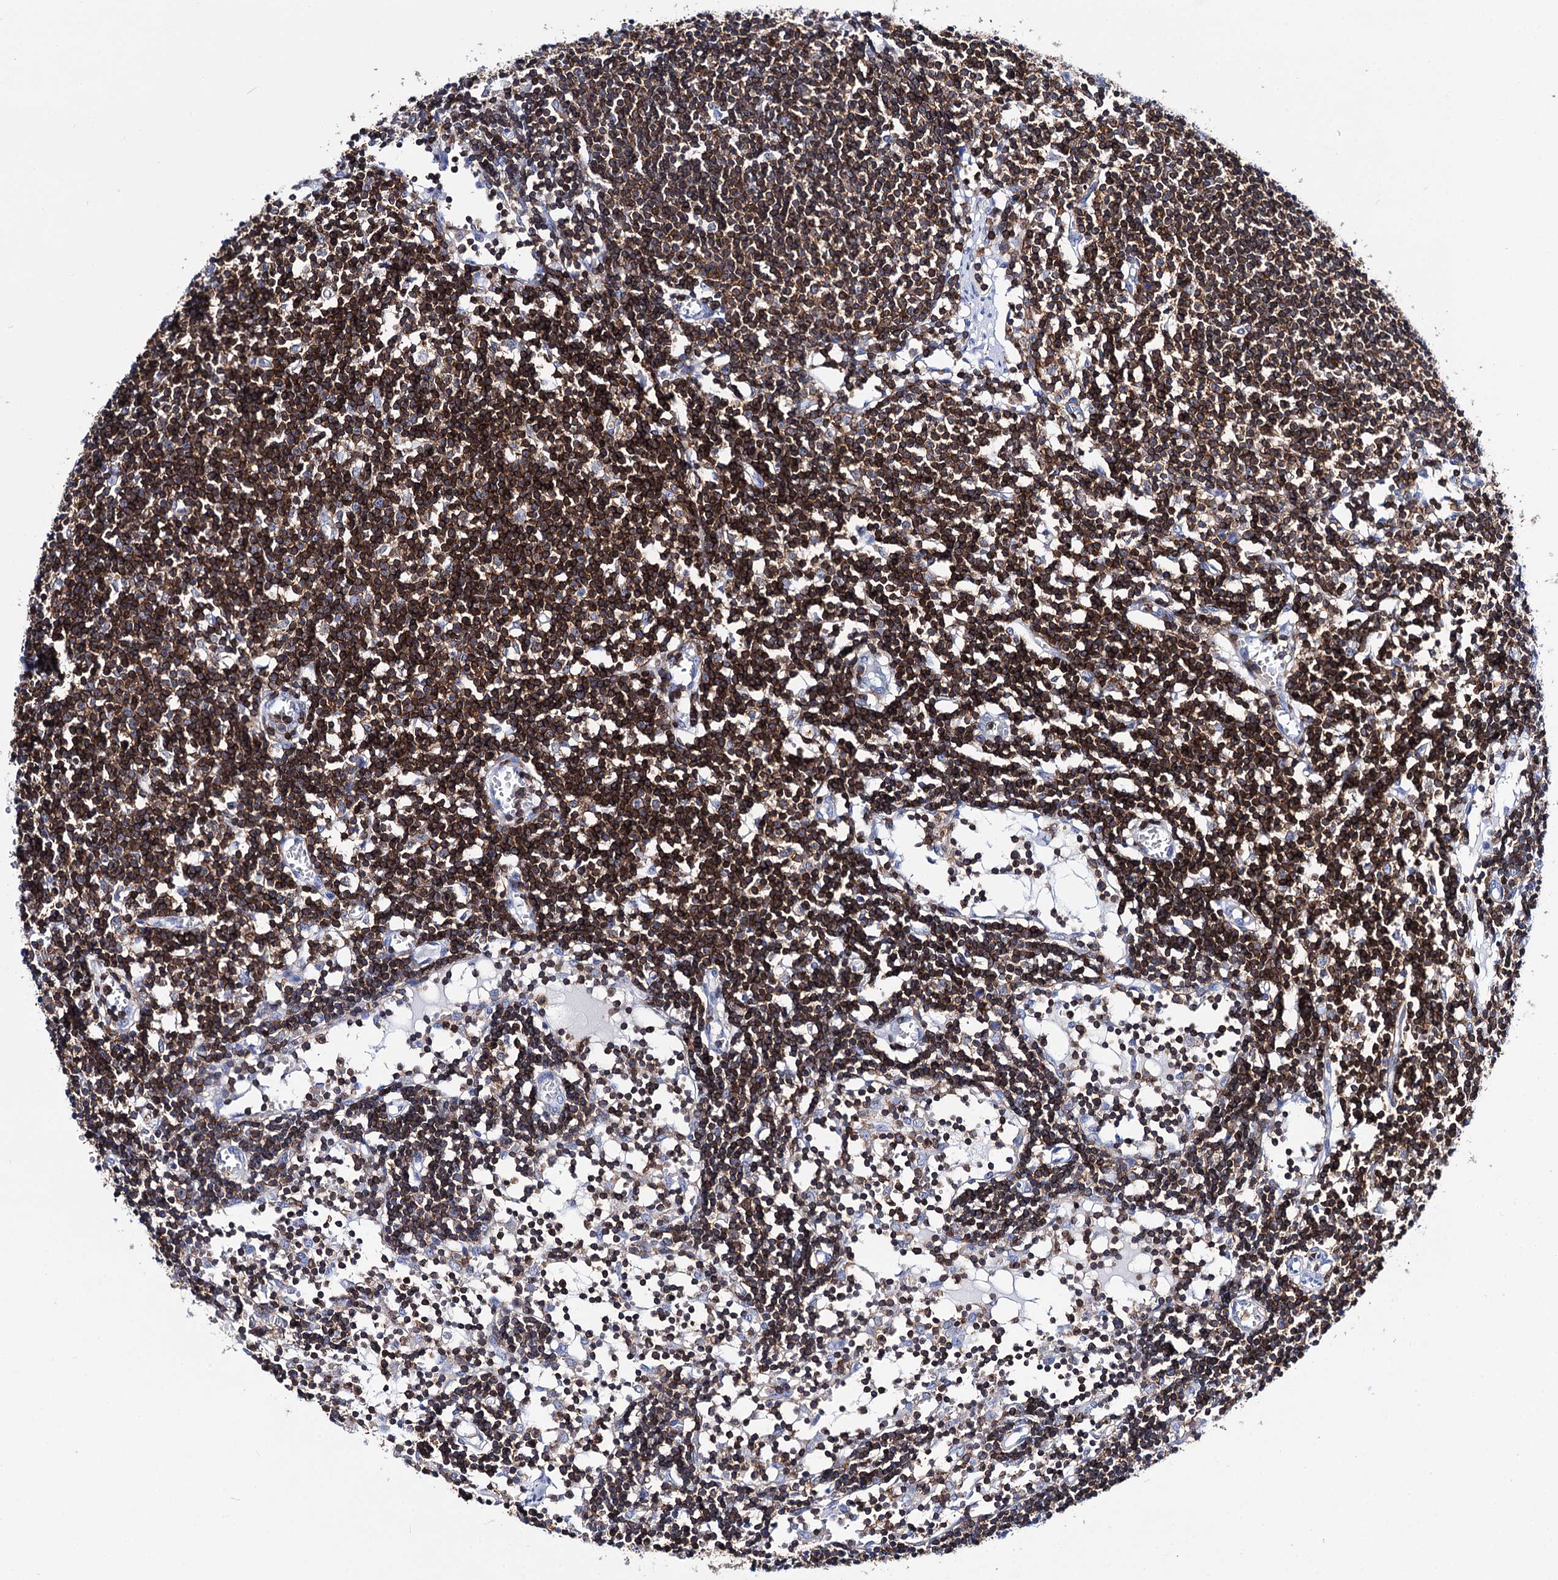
{"staining": {"intensity": "strong", "quantity": "25%-75%", "location": "cytoplasmic/membranous"}, "tissue": "lymph node", "cell_type": "Germinal center cells", "image_type": "normal", "snomed": [{"axis": "morphology", "description": "Normal tissue, NOS"}, {"axis": "topography", "description": "Lymph node"}], "caption": "Protein analysis of benign lymph node reveals strong cytoplasmic/membranous positivity in approximately 25%-75% of germinal center cells. Using DAB (3,3'-diaminobenzidine) (brown) and hematoxylin (blue) stains, captured at high magnification using brightfield microscopy.", "gene": "DEF6", "patient": {"sex": "female", "age": 11}}